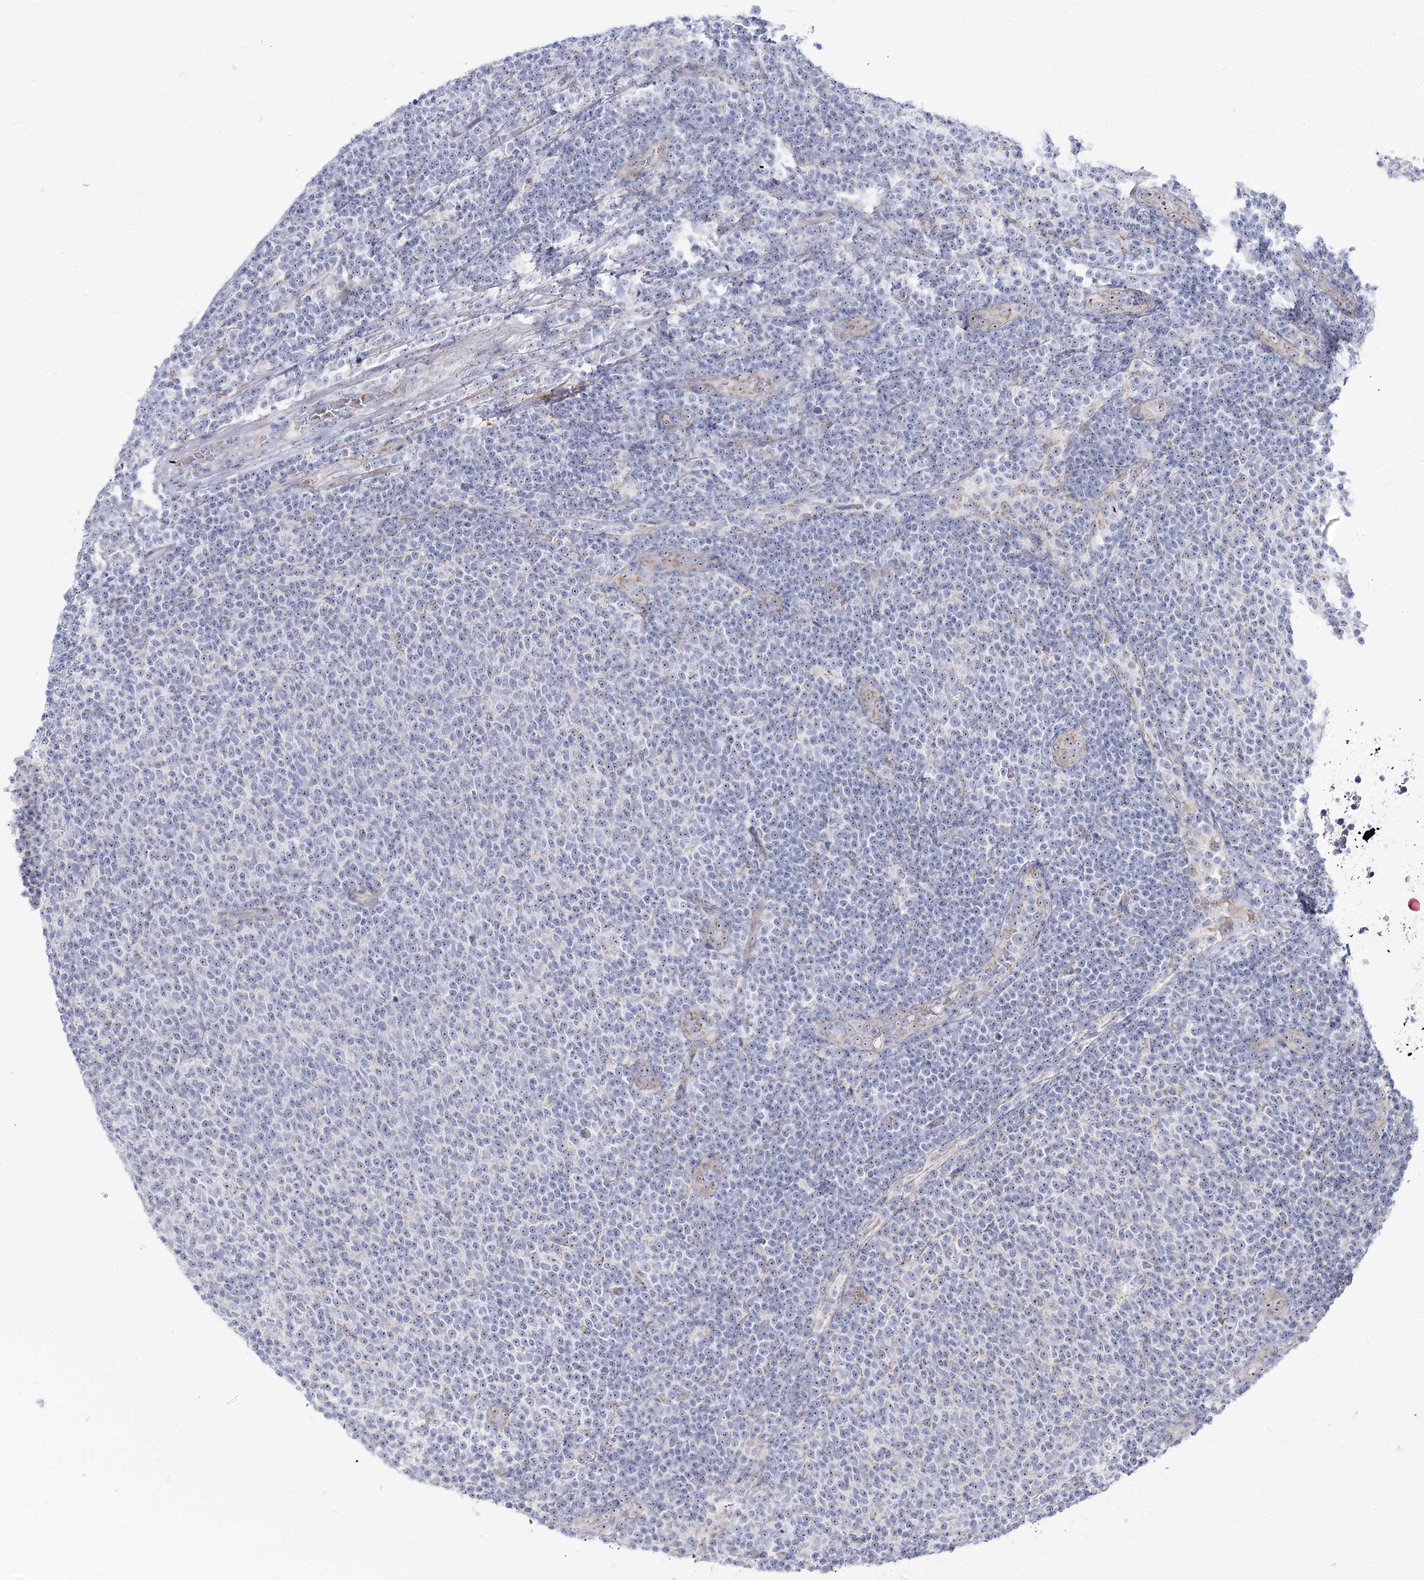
{"staining": {"intensity": "negative", "quantity": "none", "location": "none"}, "tissue": "lymphoma", "cell_type": "Tumor cells", "image_type": "cancer", "snomed": [{"axis": "morphology", "description": "Malignant lymphoma, non-Hodgkin's type, Low grade"}, {"axis": "topography", "description": "Lymph node"}], "caption": "Immunohistochemistry (IHC) photomicrograph of lymphoma stained for a protein (brown), which exhibits no staining in tumor cells.", "gene": "SUOX", "patient": {"sex": "male", "age": 66}}